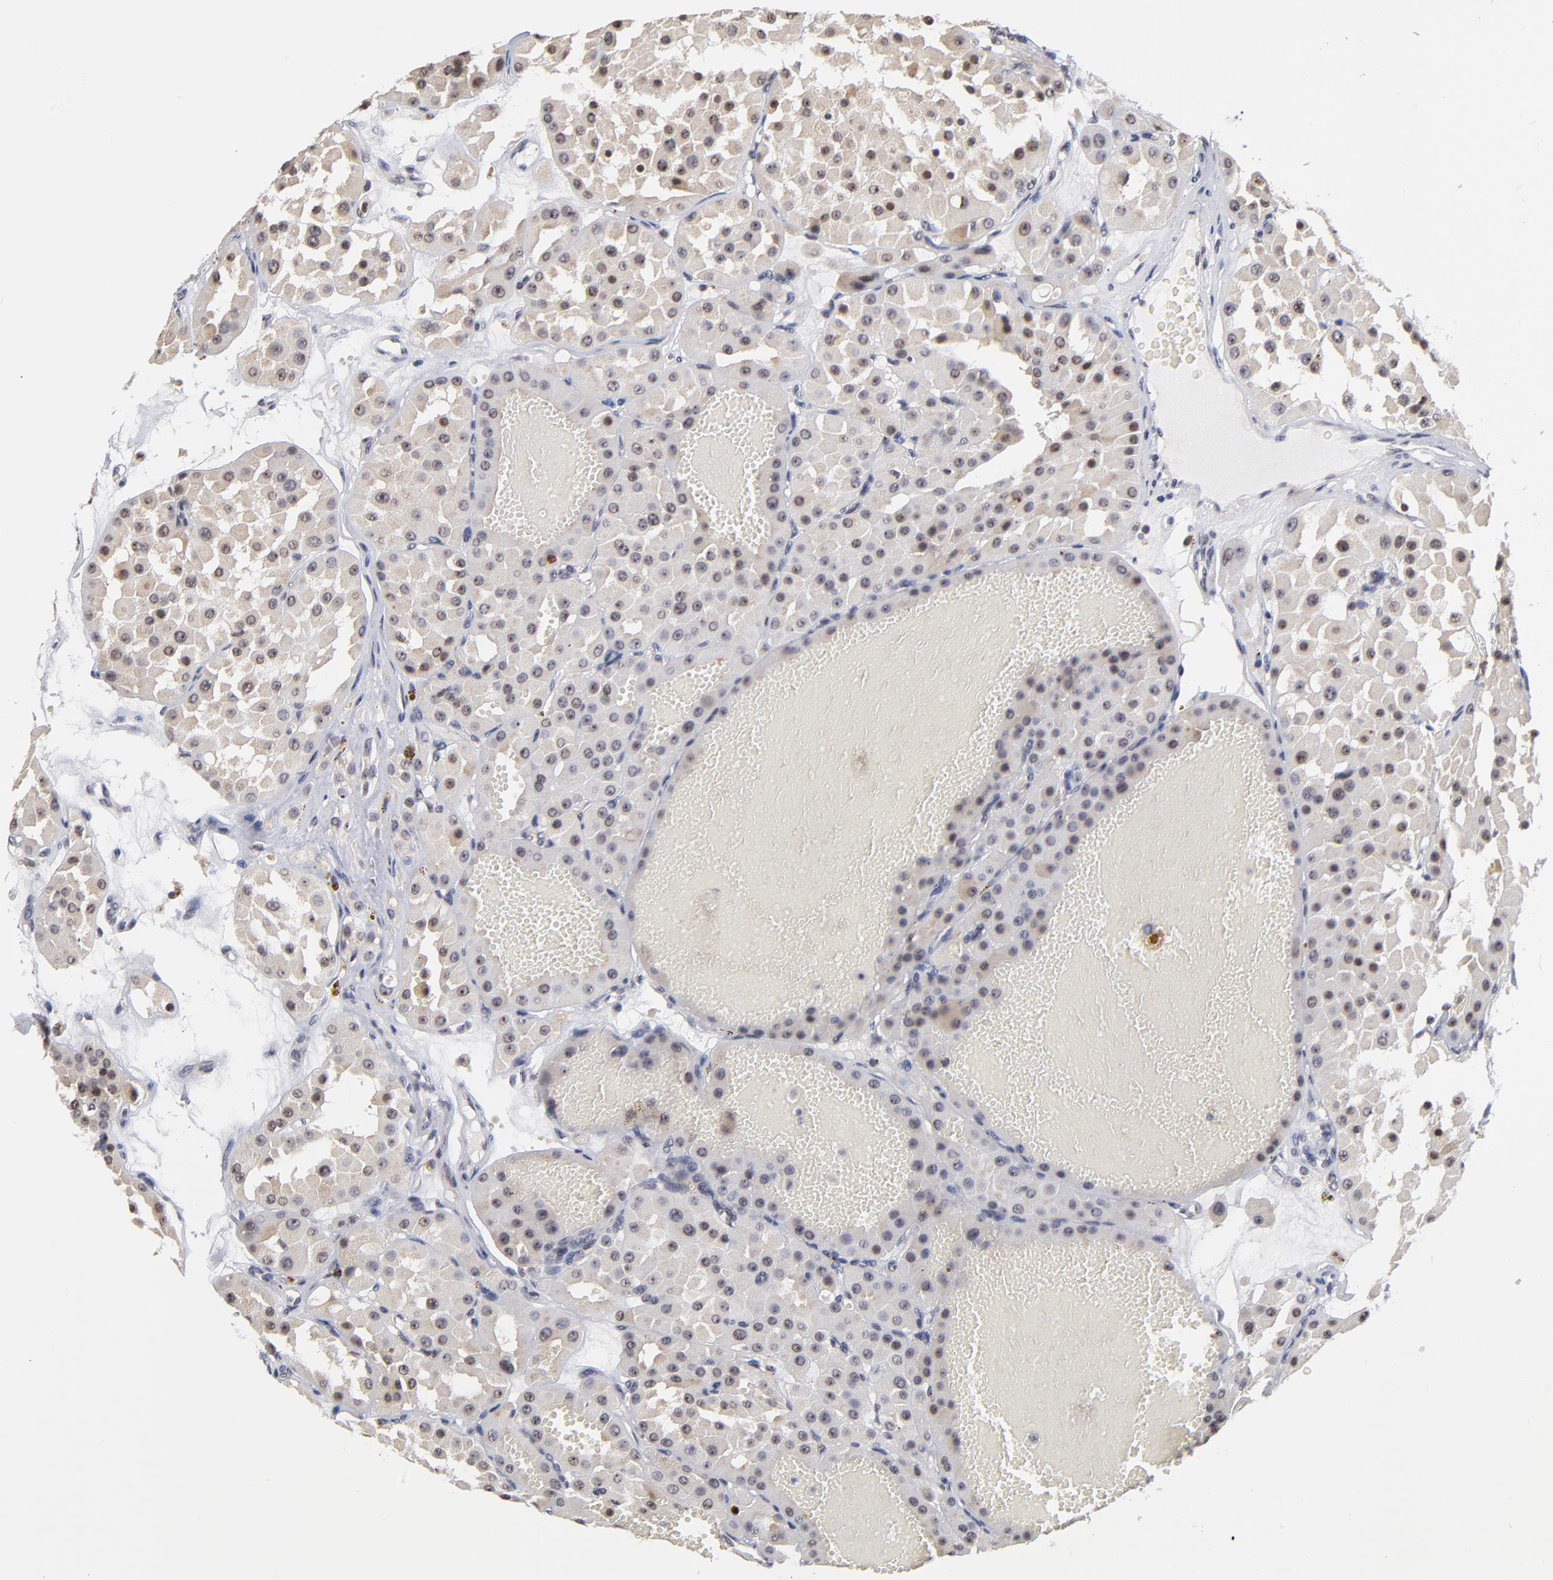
{"staining": {"intensity": "negative", "quantity": "none", "location": "none"}, "tissue": "renal cancer", "cell_type": "Tumor cells", "image_type": "cancer", "snomed": [{"axis": "morphology", "description": "Adenocarcinoma, uncertain malignant potential"}, {"axis": "topography", "description": "Kidney"}], "caption": "High magnification brightfield microscopy of renal cancer (adenocarcinoma,  uncertain malignant potential) stained with DAB (brown) and counterstained with hematoxylin (blue): tumor cells show no significant staining.", "gene": "ZNF419", "patient": {"sex": "male", "age": 63}}